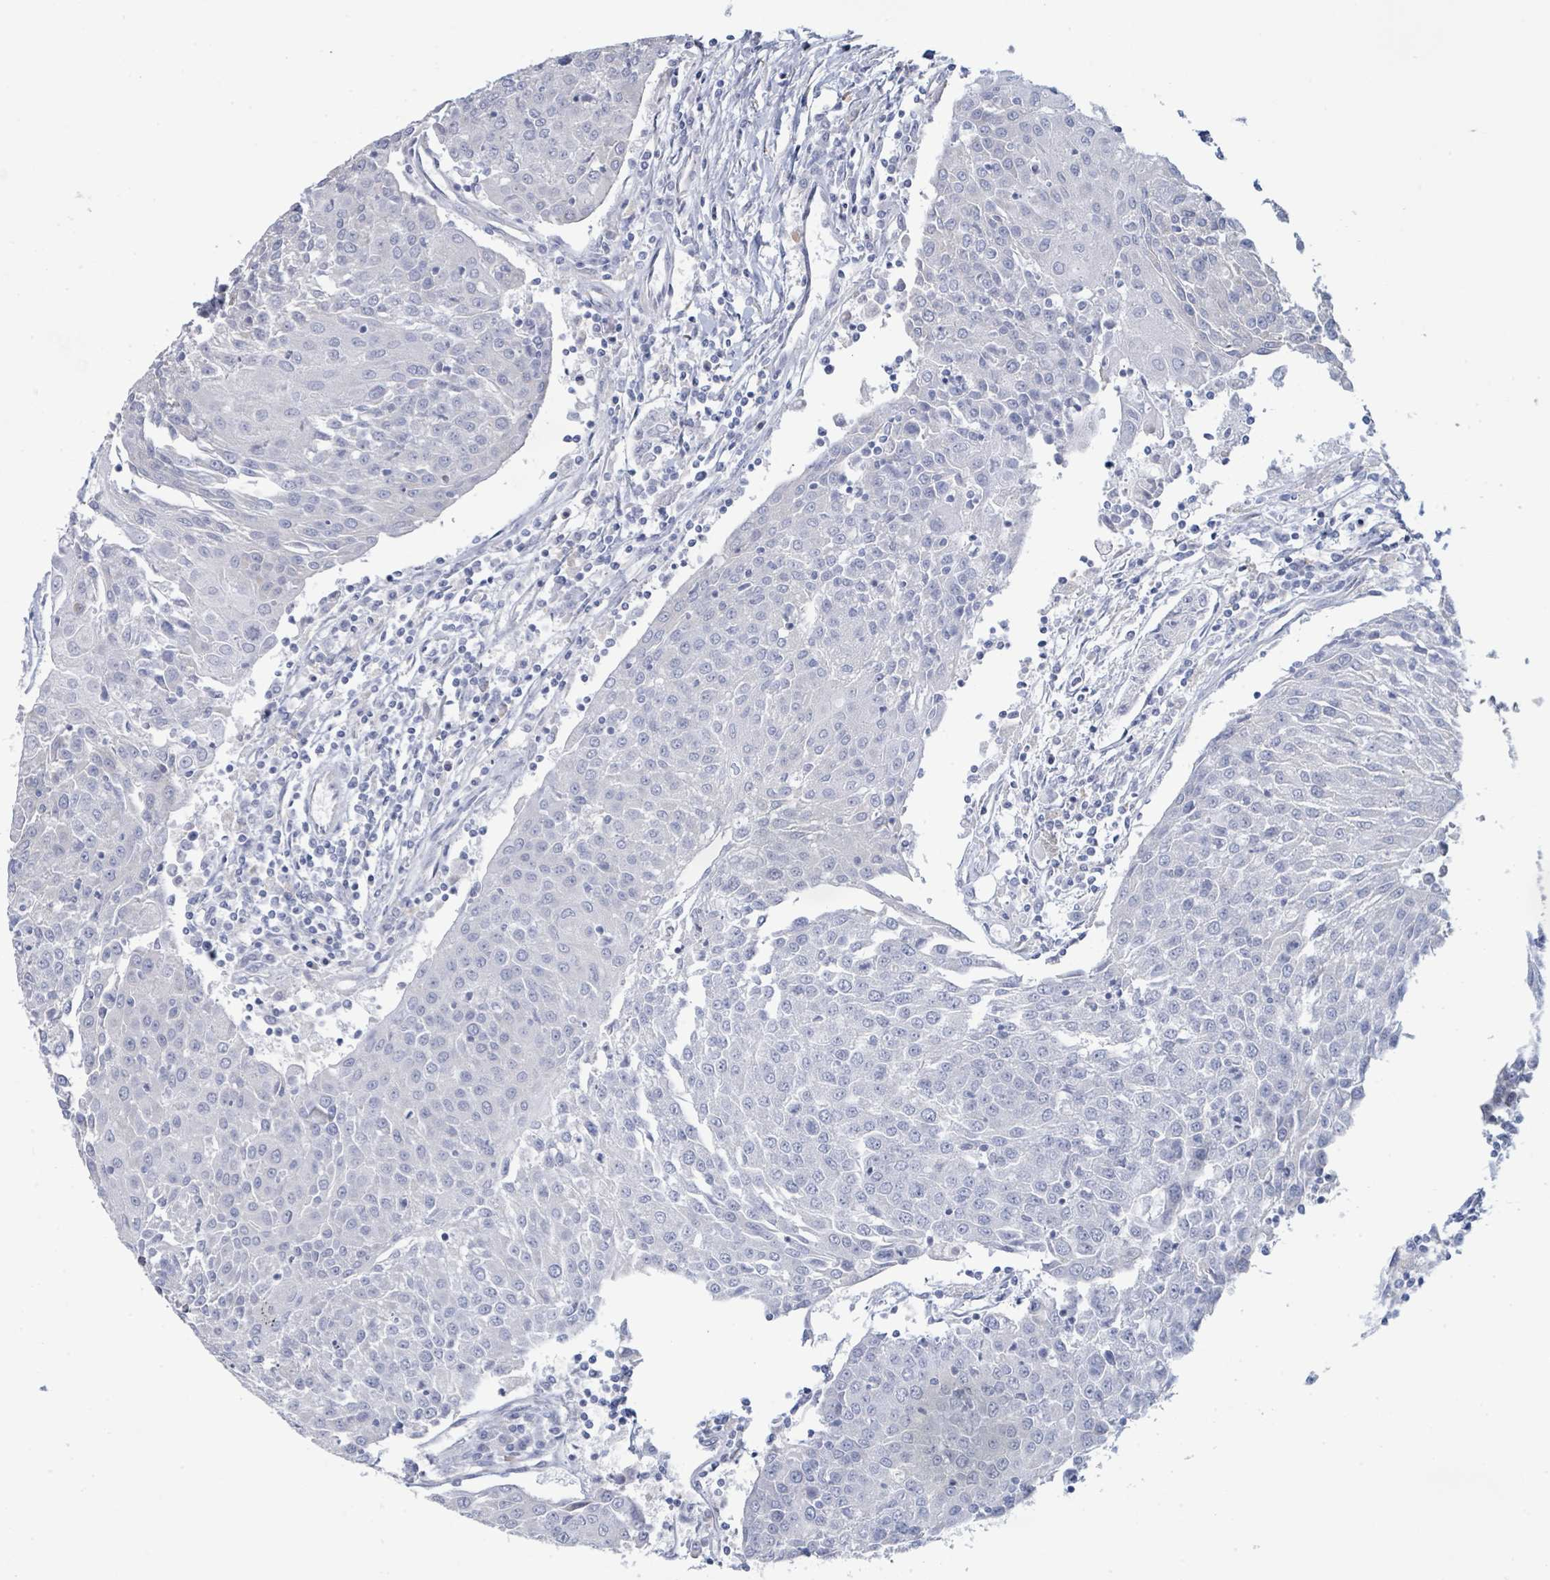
{"staining": {"intensity": "negative", "quantity": "none", "location": "none"}, "tissue": "urothelial cancer", "cell_type": "Tumor cells", "image_type": "cancer", "snomed": [{"axis": "morphology", "description": "Urothelial carcinoma, High grade"}, {"axis": "topography", "description": "Urinary bladder"}], "caption": "This micrograph is of urothelial cancer stained with immunohistochemistry to label a protein in brown with the nuclei are counter-stained blue. There is no positivity in tumor cells.", "gene": "PGA3", "patient": {"sex": "female", "age": 85}}